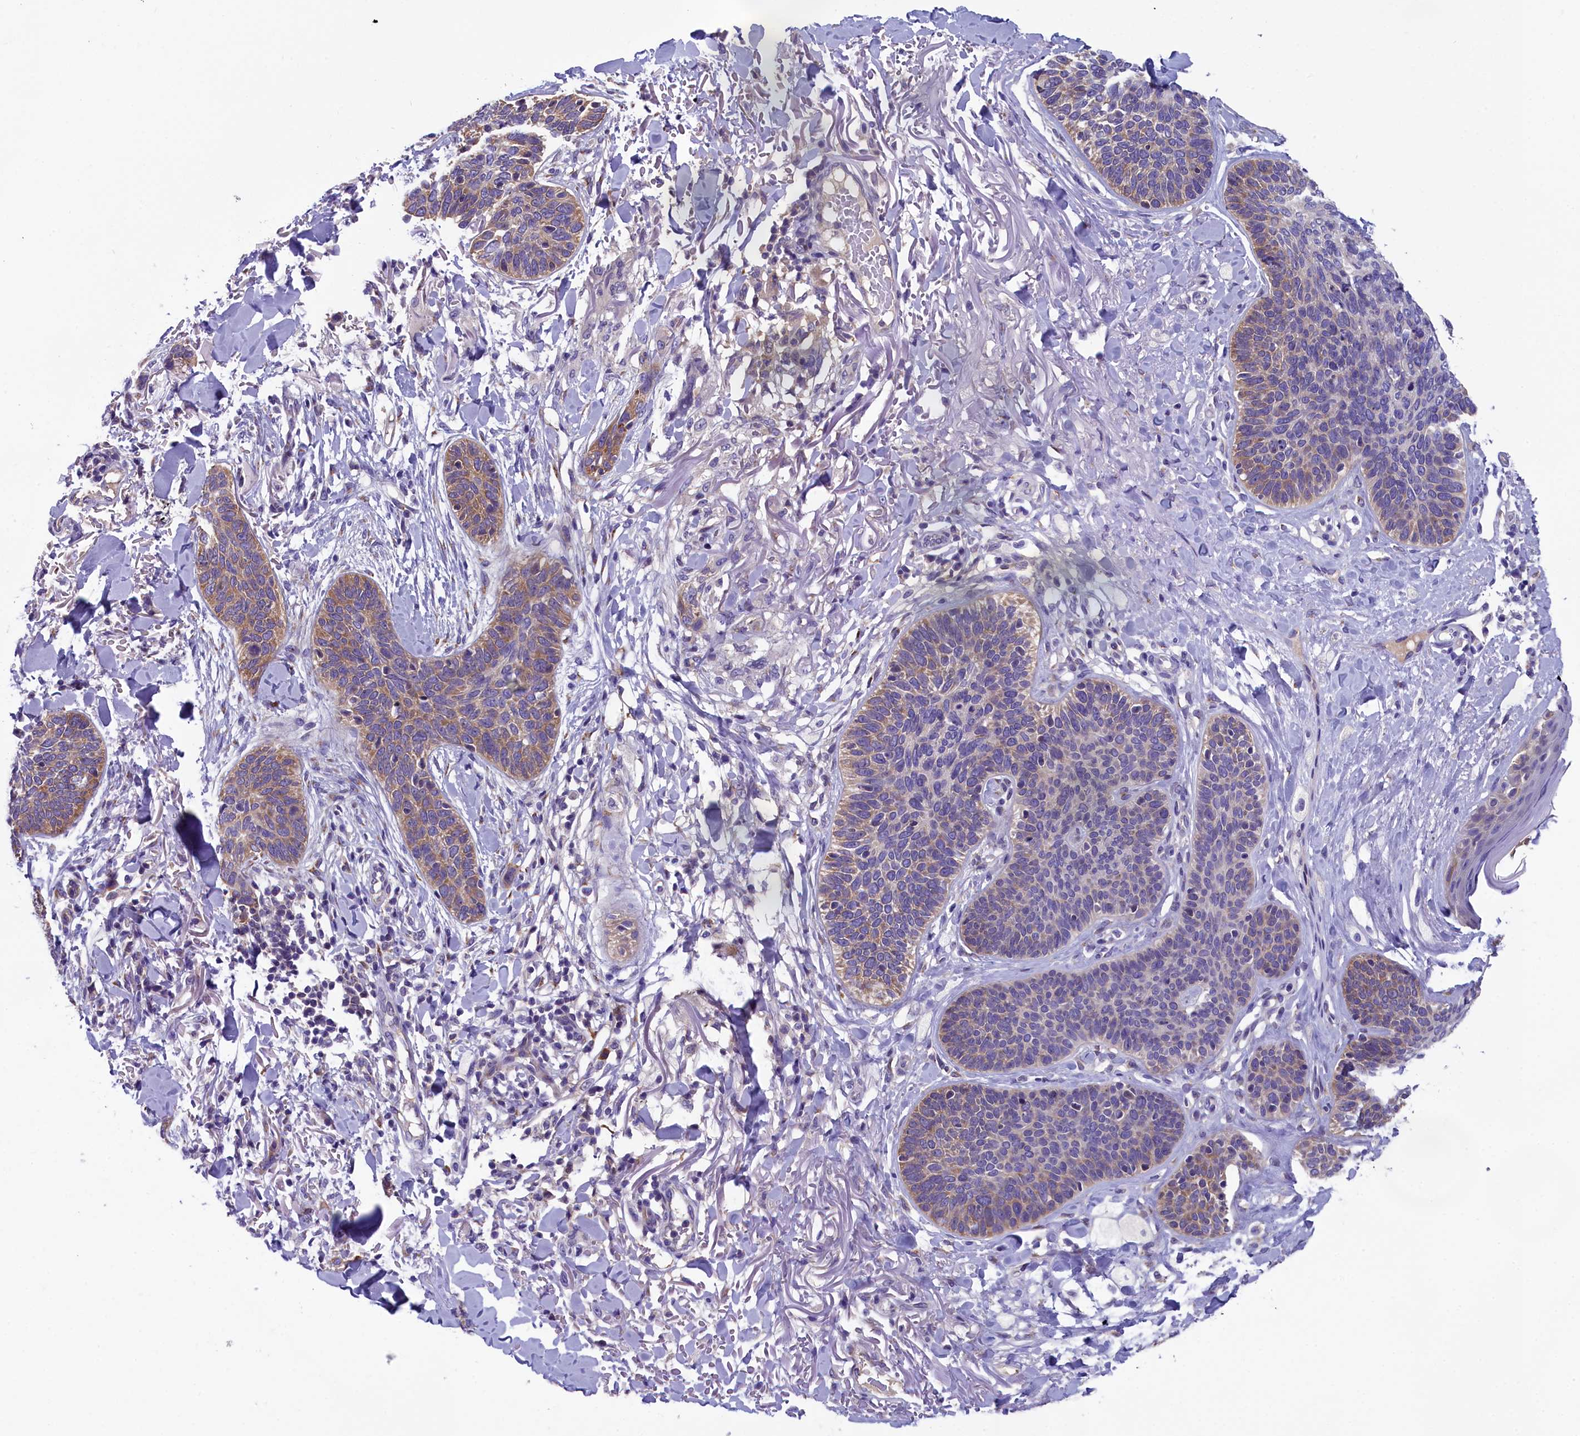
{"staining": {"intensity": "weak", "quantity": "25%-75%", "location": "cytoplasmic/membranous"}, "tissue": "skin cancer", "cell_type": "Tumor cells", "image_type": "cancer", "snomed": [{"axis": "morphology", "description": "Basal cell carcinoma"}, {"axis": "topography", "description": "Skin"}], "caption": "Approximately 25%-75% of tumor cells in human skin cancer demonstrate weak cytoplasmic/membranous protein expression as visualized by brown immunohistochemical staining.", "gene": "ABCC8", "patient": {"sex": "male", "age": 85}}